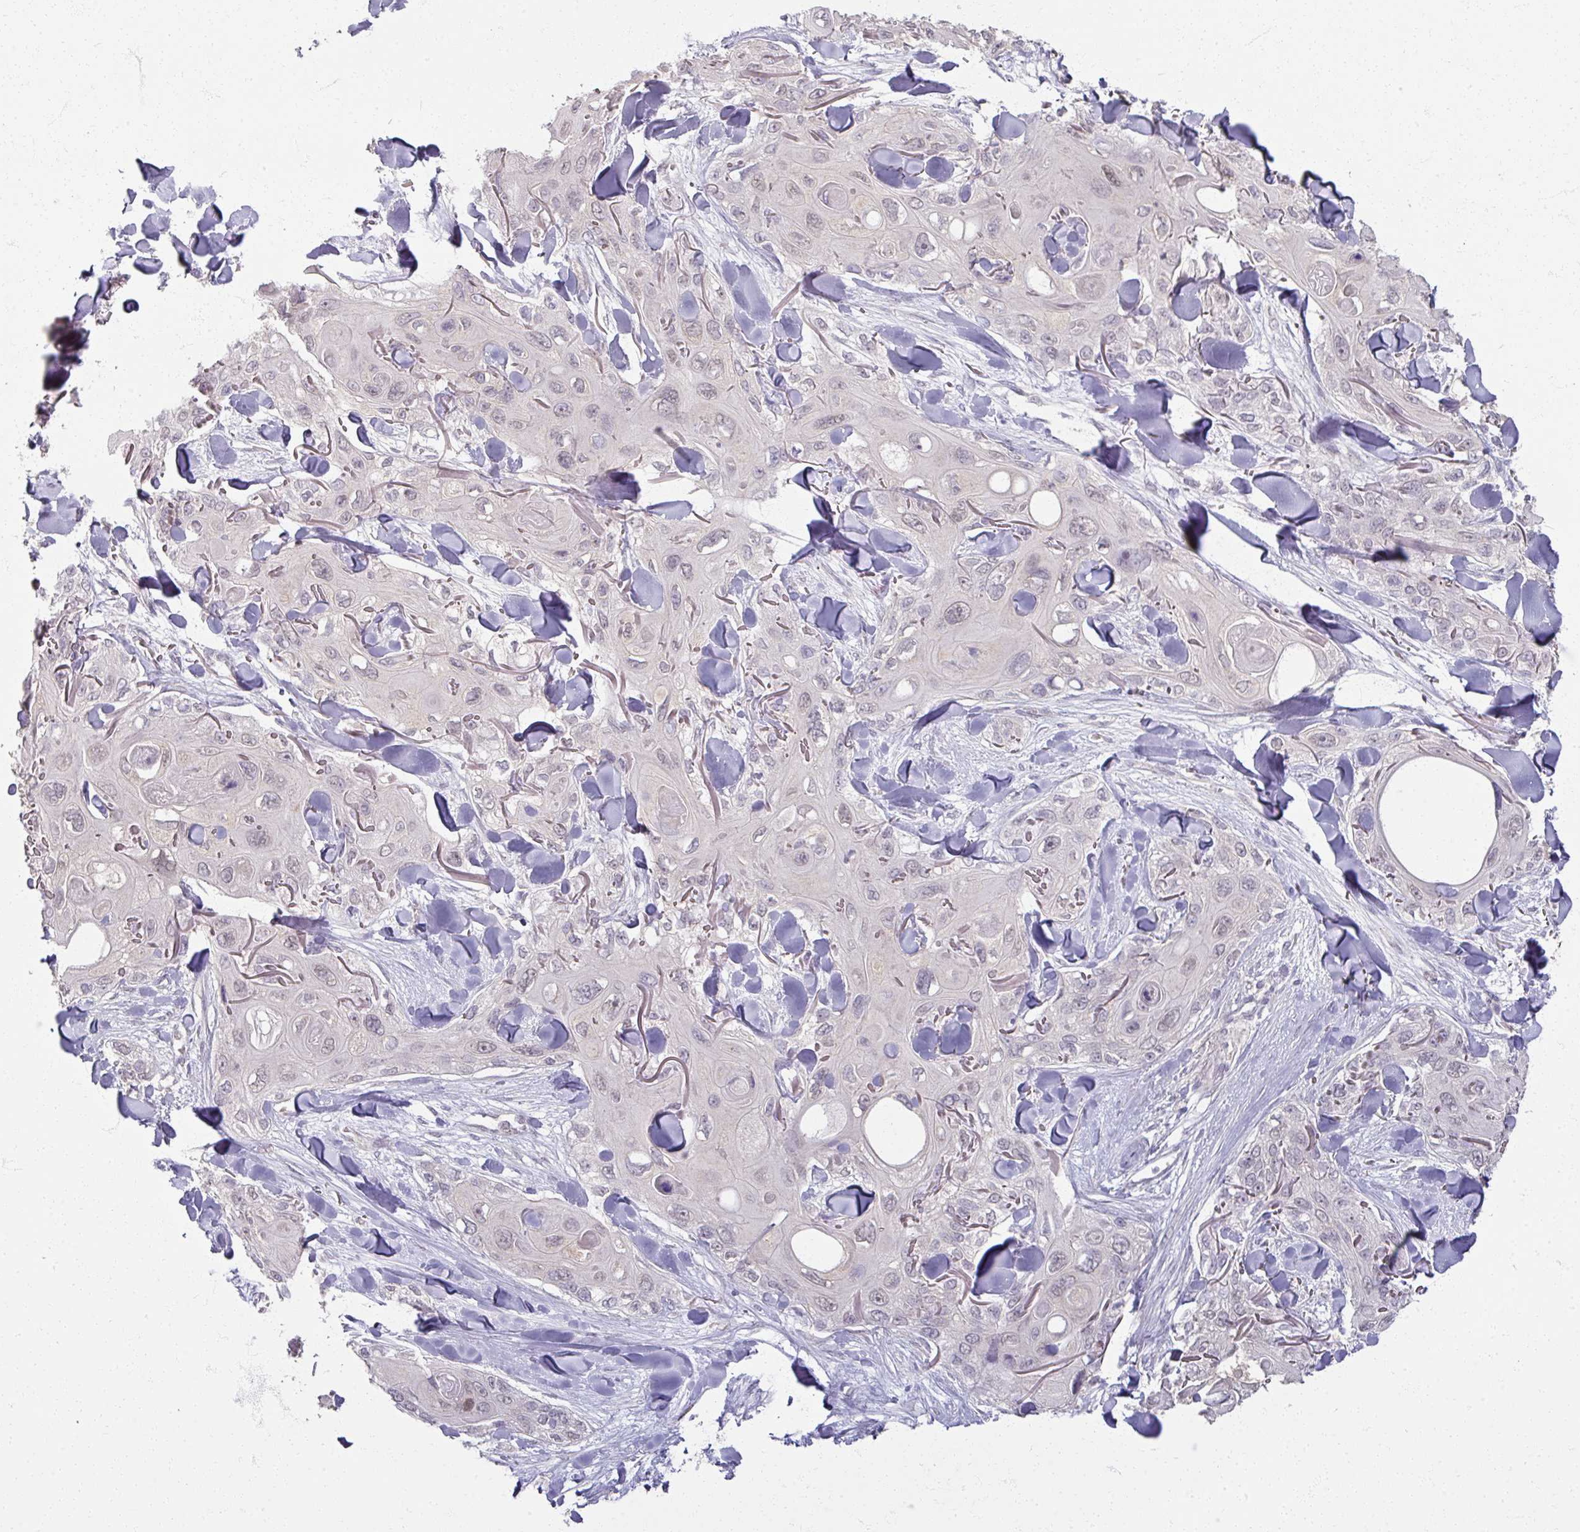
{"staining": {"intensity": "weak", "quantity": "<25%", "location": "nuclear"}, "tissue": "skin cancer", "cell_type": "Tumor cells", "image_type": "cancer", "snomed": [{"axis": "morphology", "description": "Normal tissue, NOS"}, {"axis": "morphology", "description": "Squamous cell carcinoma, NOS"}, {"axis": "topography", "description": "Skin"}], "caption": "This is an immunohistochemistry (IHC) histopathology image of human squamous cell carcinoma (skin). There is no expression in tumor cells.", "gene": "SOX11", "patient": {"sex": "male", "age": 72}}